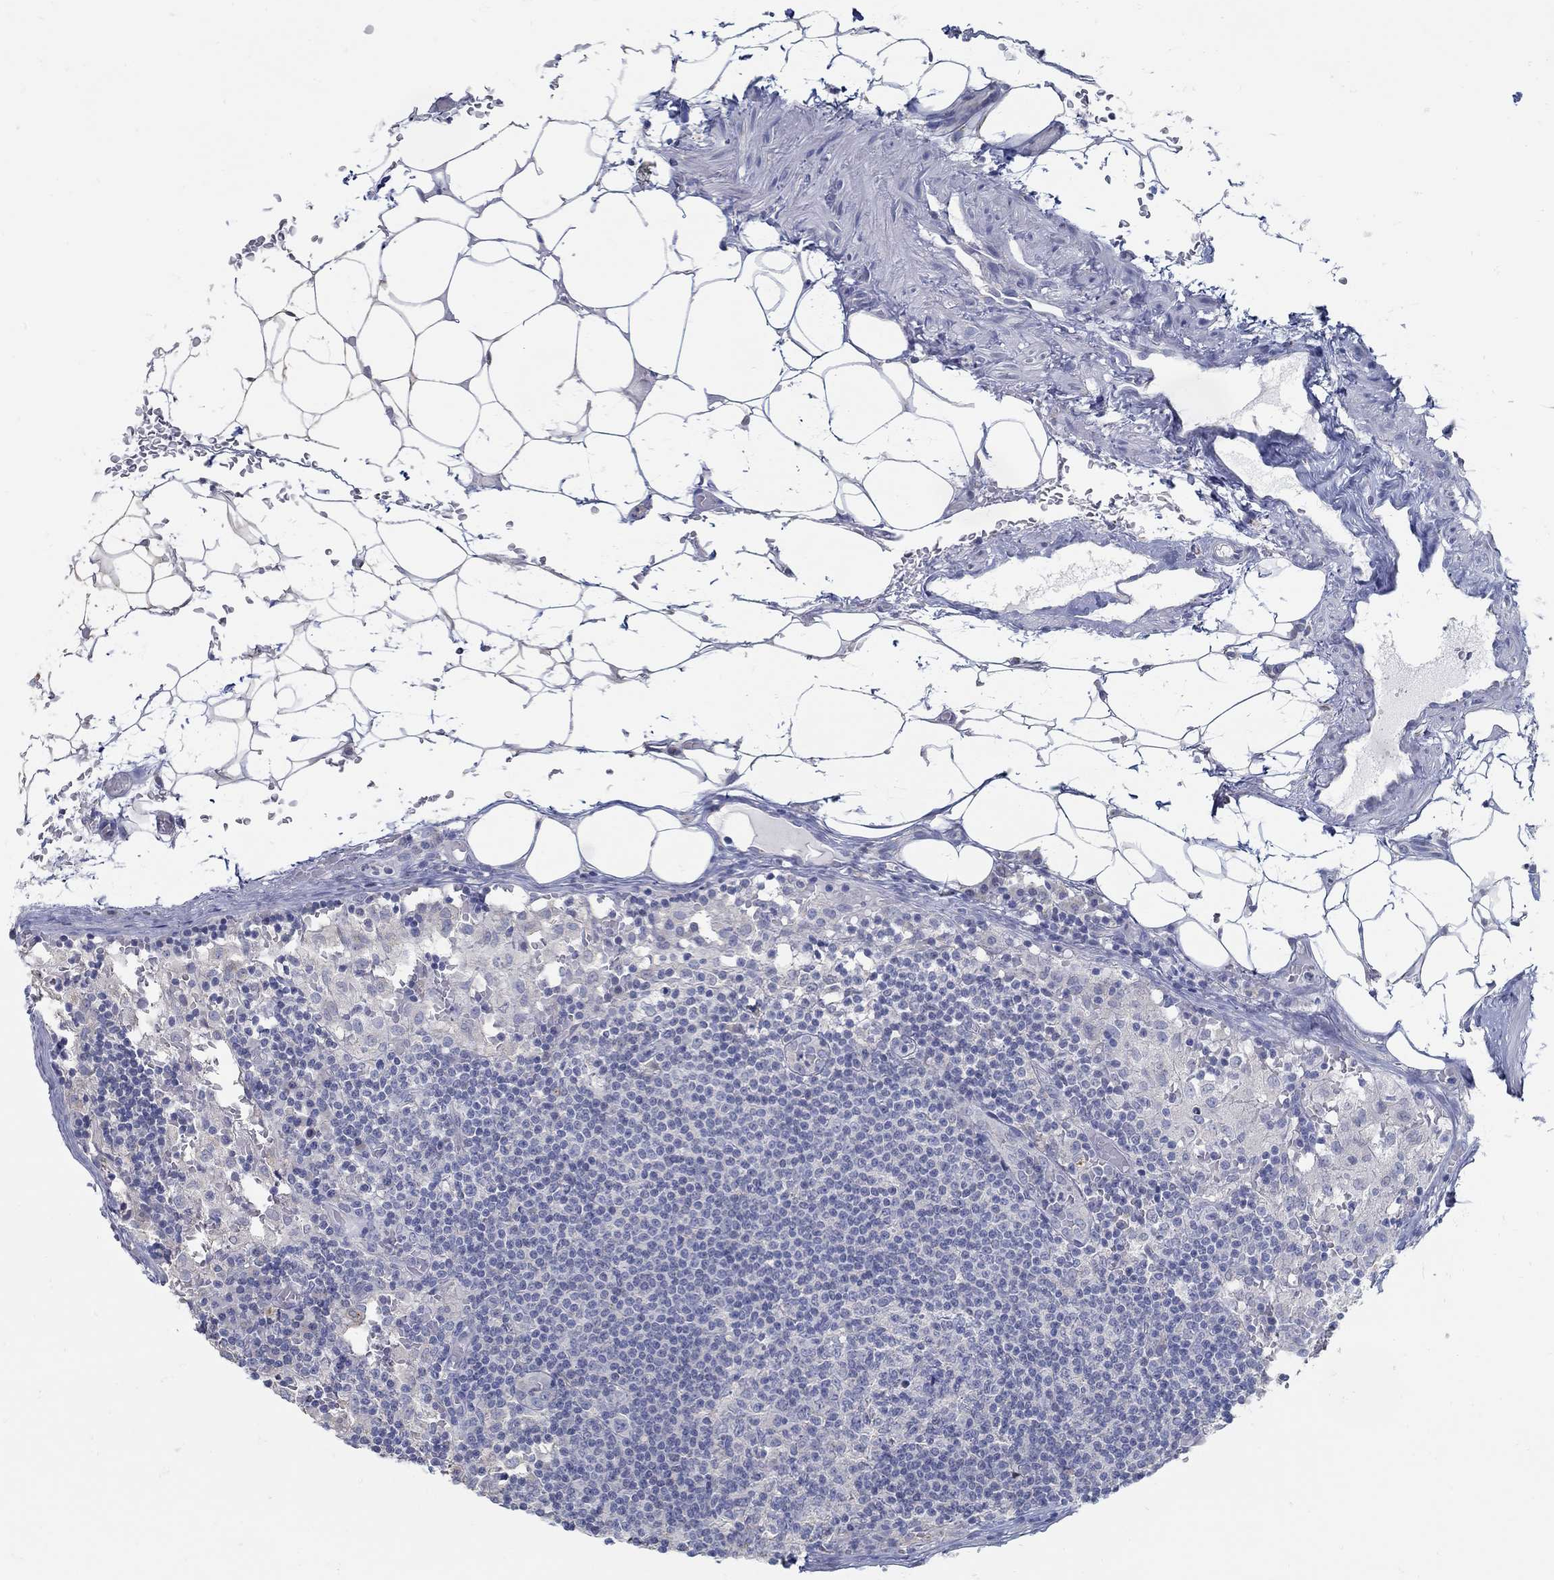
{"staining": {"intensity": "negative", "quantity": "none", "location": "none"}, "tissue": "lymph node", "cell_type": "Germinal center cells", "image_type": "normal", "snomed": [{"axis": "morphology", "description": "Normal tissue, NOS"}, {"axis": "topography", "description": "Lymph node"}], "caption": "This is an immunohistochemistry image of normal human lymph node. There is no staining in germinal center cells.", "gene": "ZFAND4", "patient": {"sex": "male", "age": 62}}